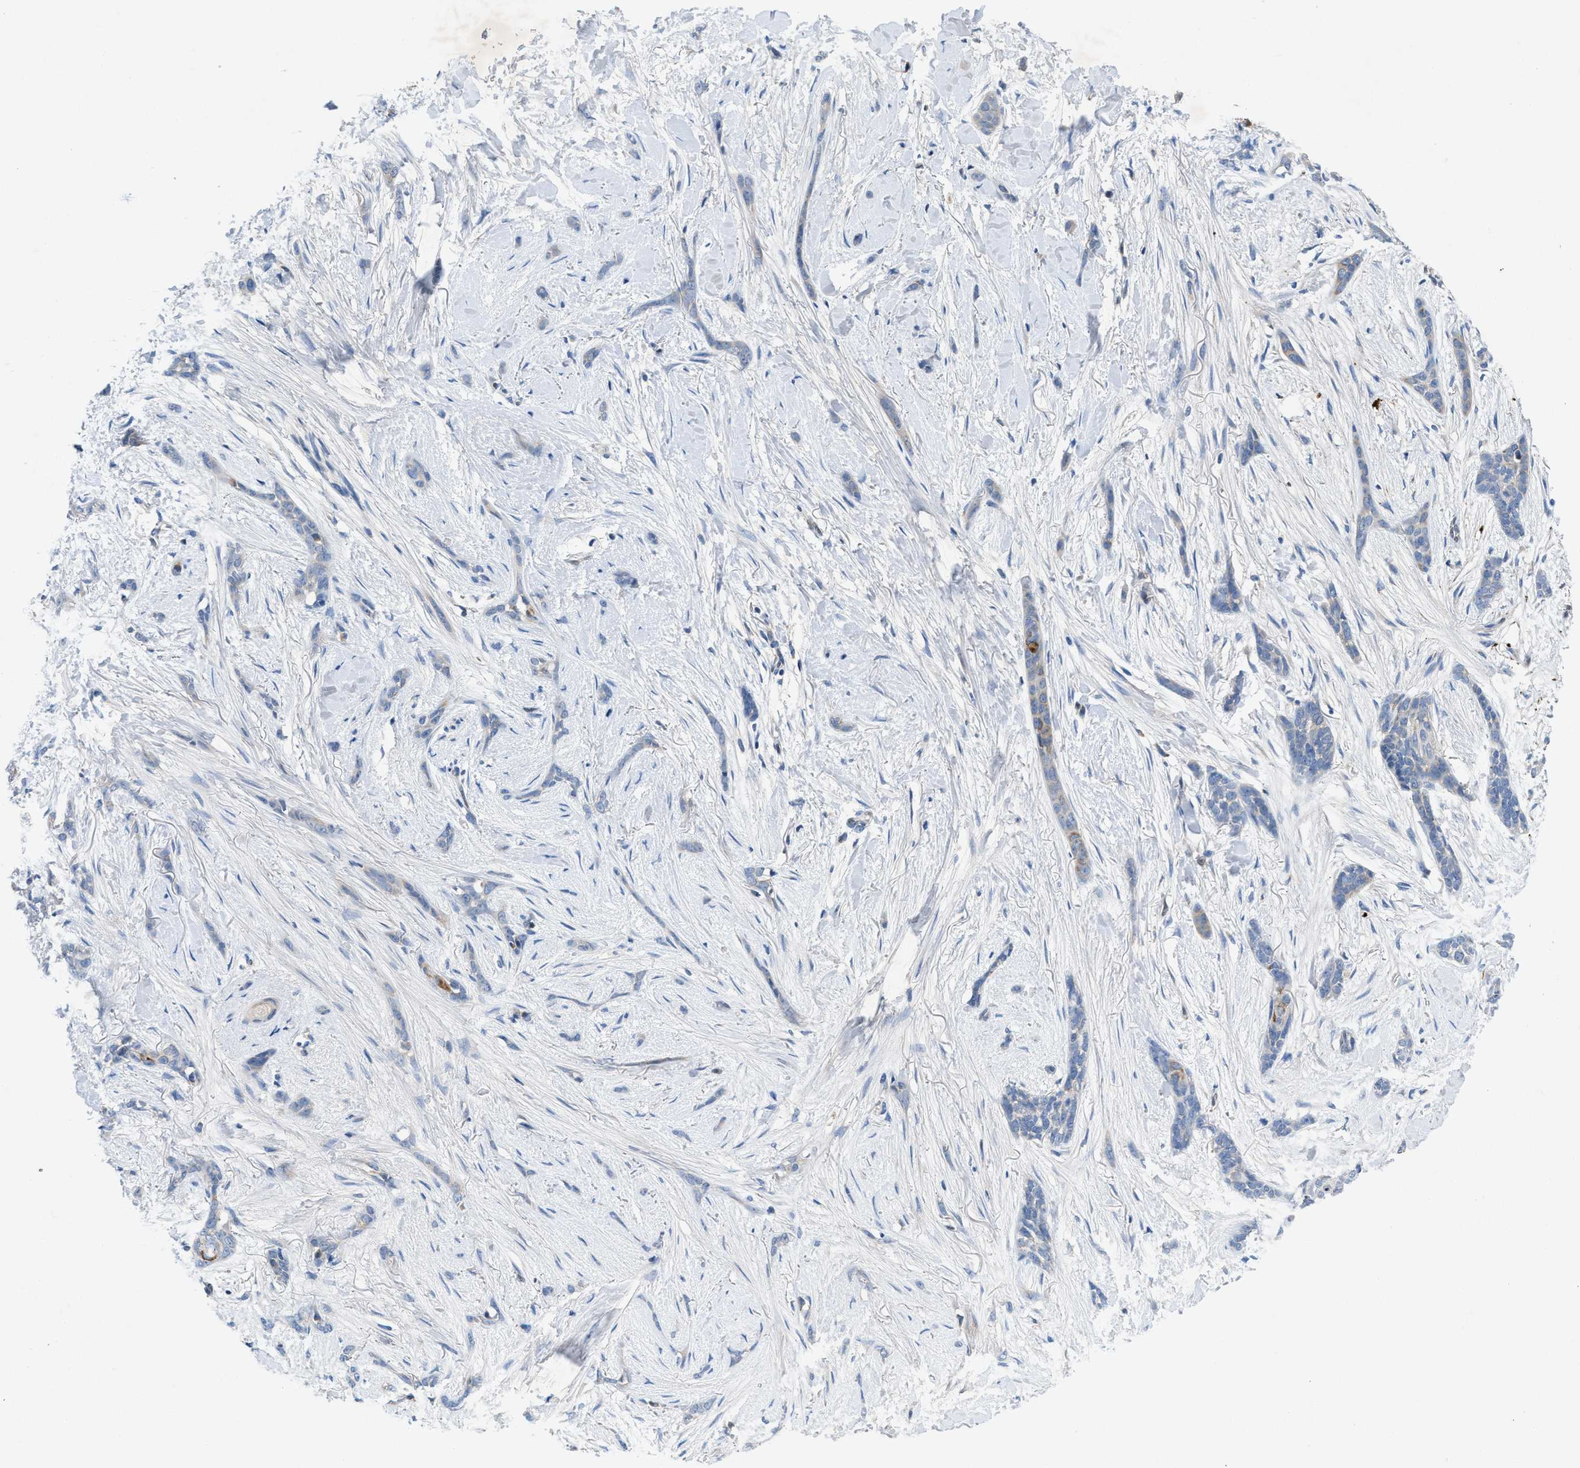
{"staining": {"intensity": "negative", "quantity": "none", "location": "none"}, "tissue": "skin cancer", "cell_type": "Tumor cells", "image_type": "cancer", "snomed": [{"axis": "morphology", "description": "Basal cell carcinoma"}, {"axis": "morphology", "description": "Adnexal tumor, benign"}, {"axis": "topography", "description": "Skin"}], "caption": "Tumor cells show no significant protein expression in benign adnexal tumor (skin). (Stains: DAB (3,3'-diaminobenzidine) immunohistochemistry with hematoxylin counter stain, Microscopy: brightfield microscopy at high magnification).", "gene": "PNKD", "patient": {"sex": "female", "age": 42}}